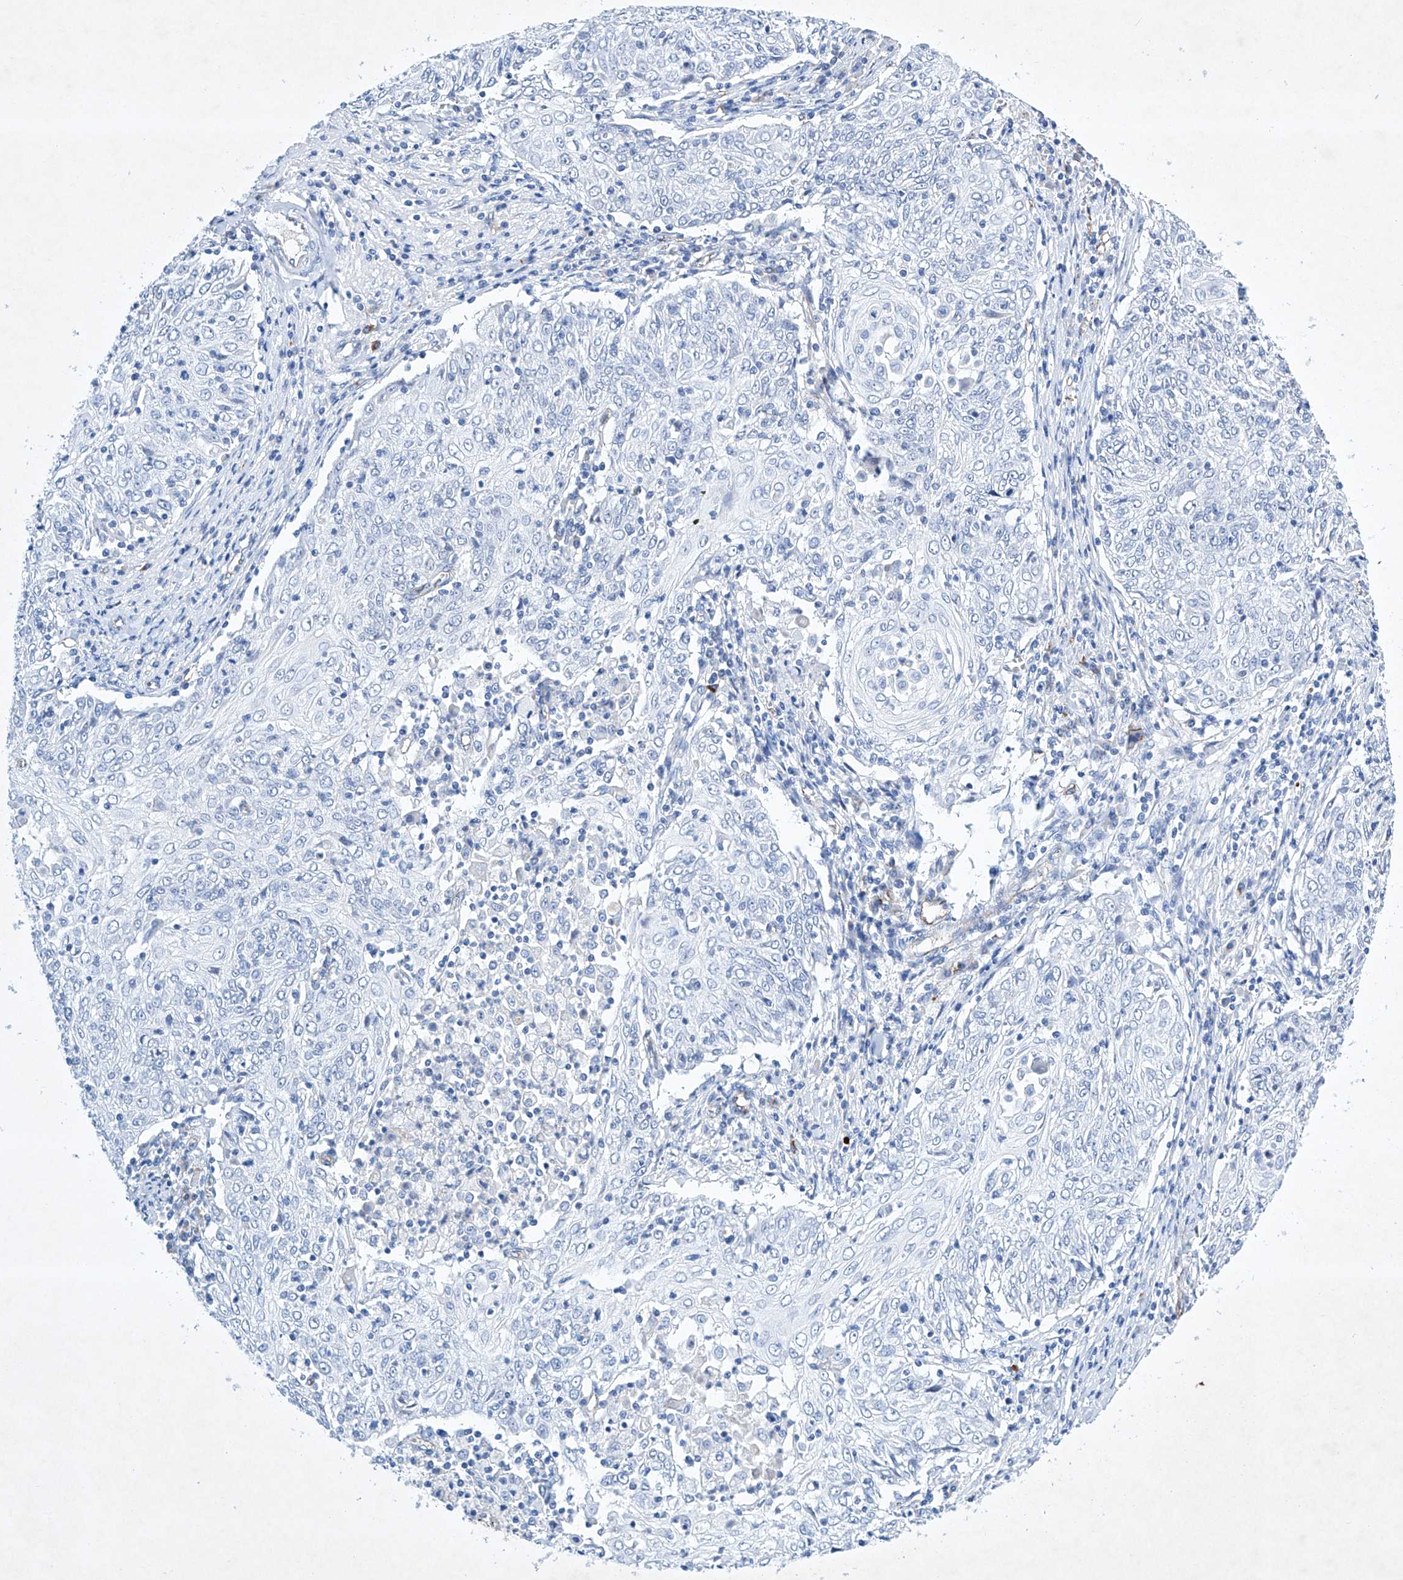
{"staining": {"intensity": "negative", "quantity": "none", "location": "none"}, "tissue": "cervical cancer", "cell_type": "Tumor cells", "image_type": "cancer", "snomed": [{"axis": "morphology", "description": "Squamous cell carcinoma, NOS"}, {"axis": "topography", "description": "Cervix"}], "caption": "The image reveals no significant positivity in tumor cells of squamous cell carcinoma (cervical). (Brightfield microscopy of DAB IHC at high magnification).", "gene": "ETV7", "patient": {"sex": "female", "age": 48}}